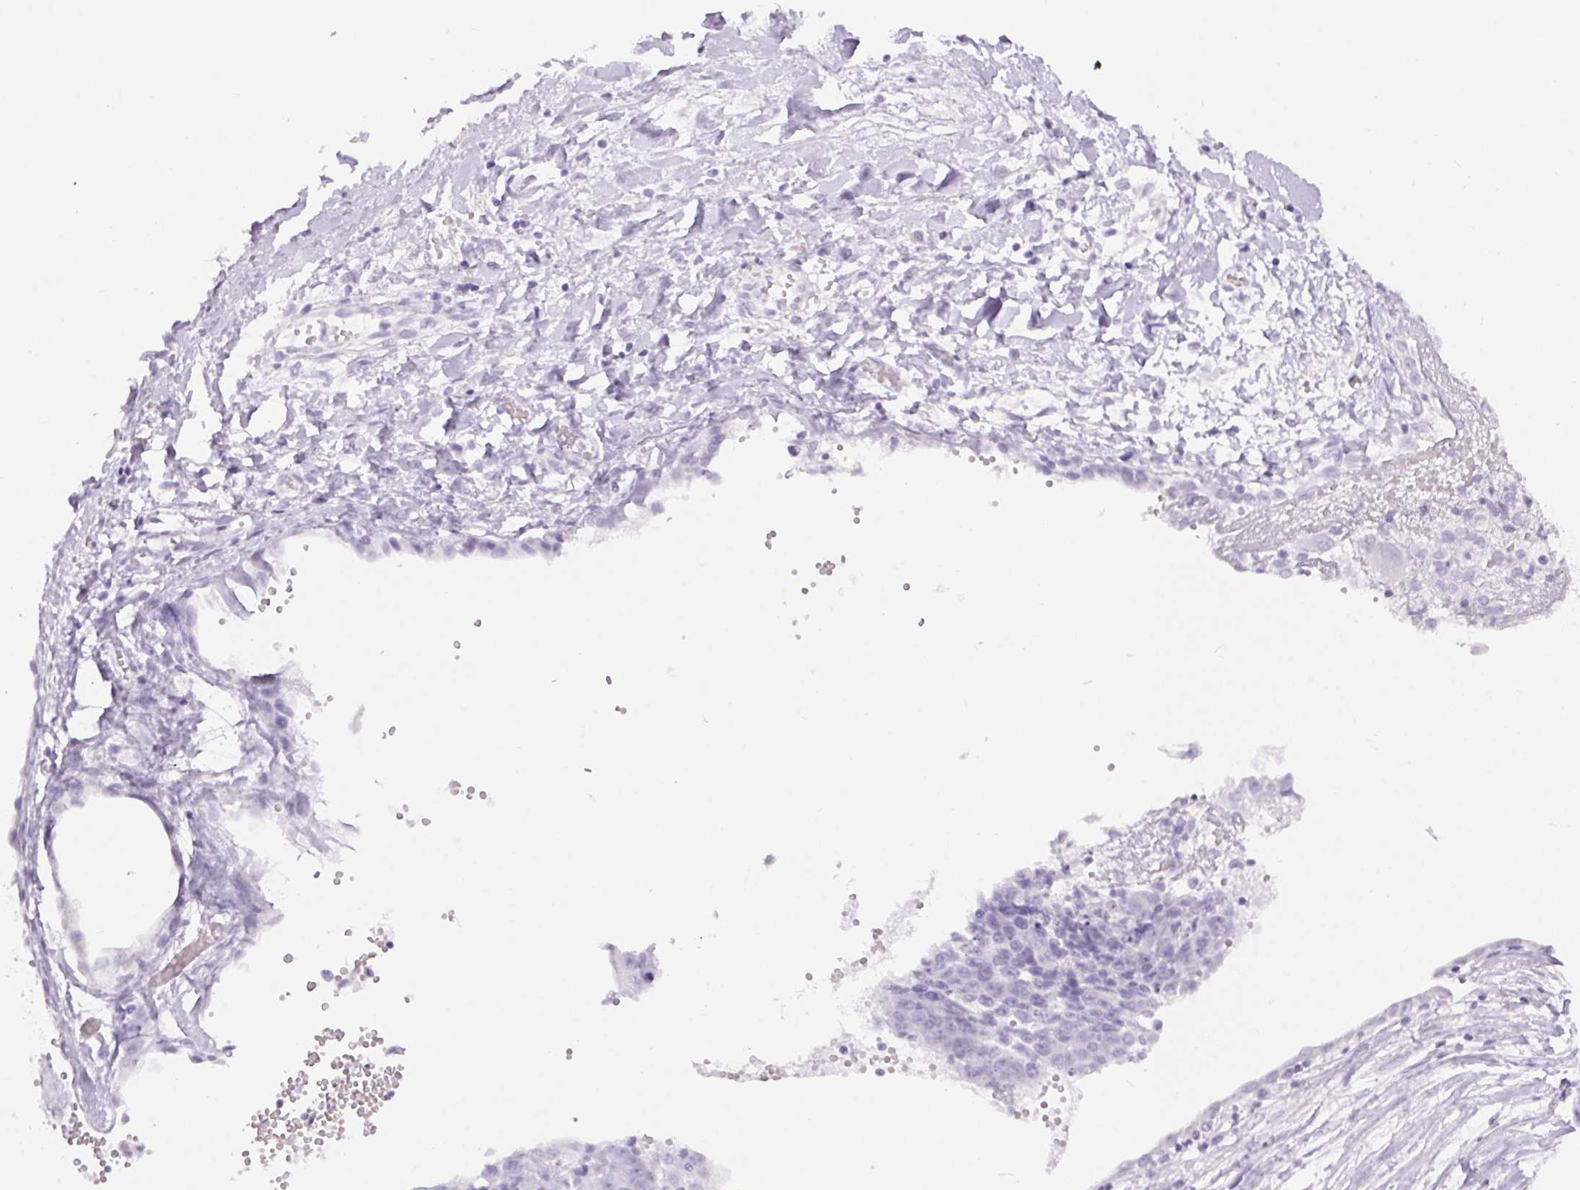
{"staining": {"intensity": "negative", "quantity": "none", "location": "none"}, "tissue": "ovarian cancer", "cell_type": "Tumor cells", "image_type": "cancer", "snomed": [{"axis": "morphology", "description": "Carcinoma, endometroid"}, {"axis": "topography", "description": "Ovary"}], "caption": "A high-resolution photomicrograph shows IHC staining of ovarian endometroid carcinoma, which shows no significant positivity in tumor cells.", "gene": "BEND2", "patient": {"sex": "female", "age": 42}}